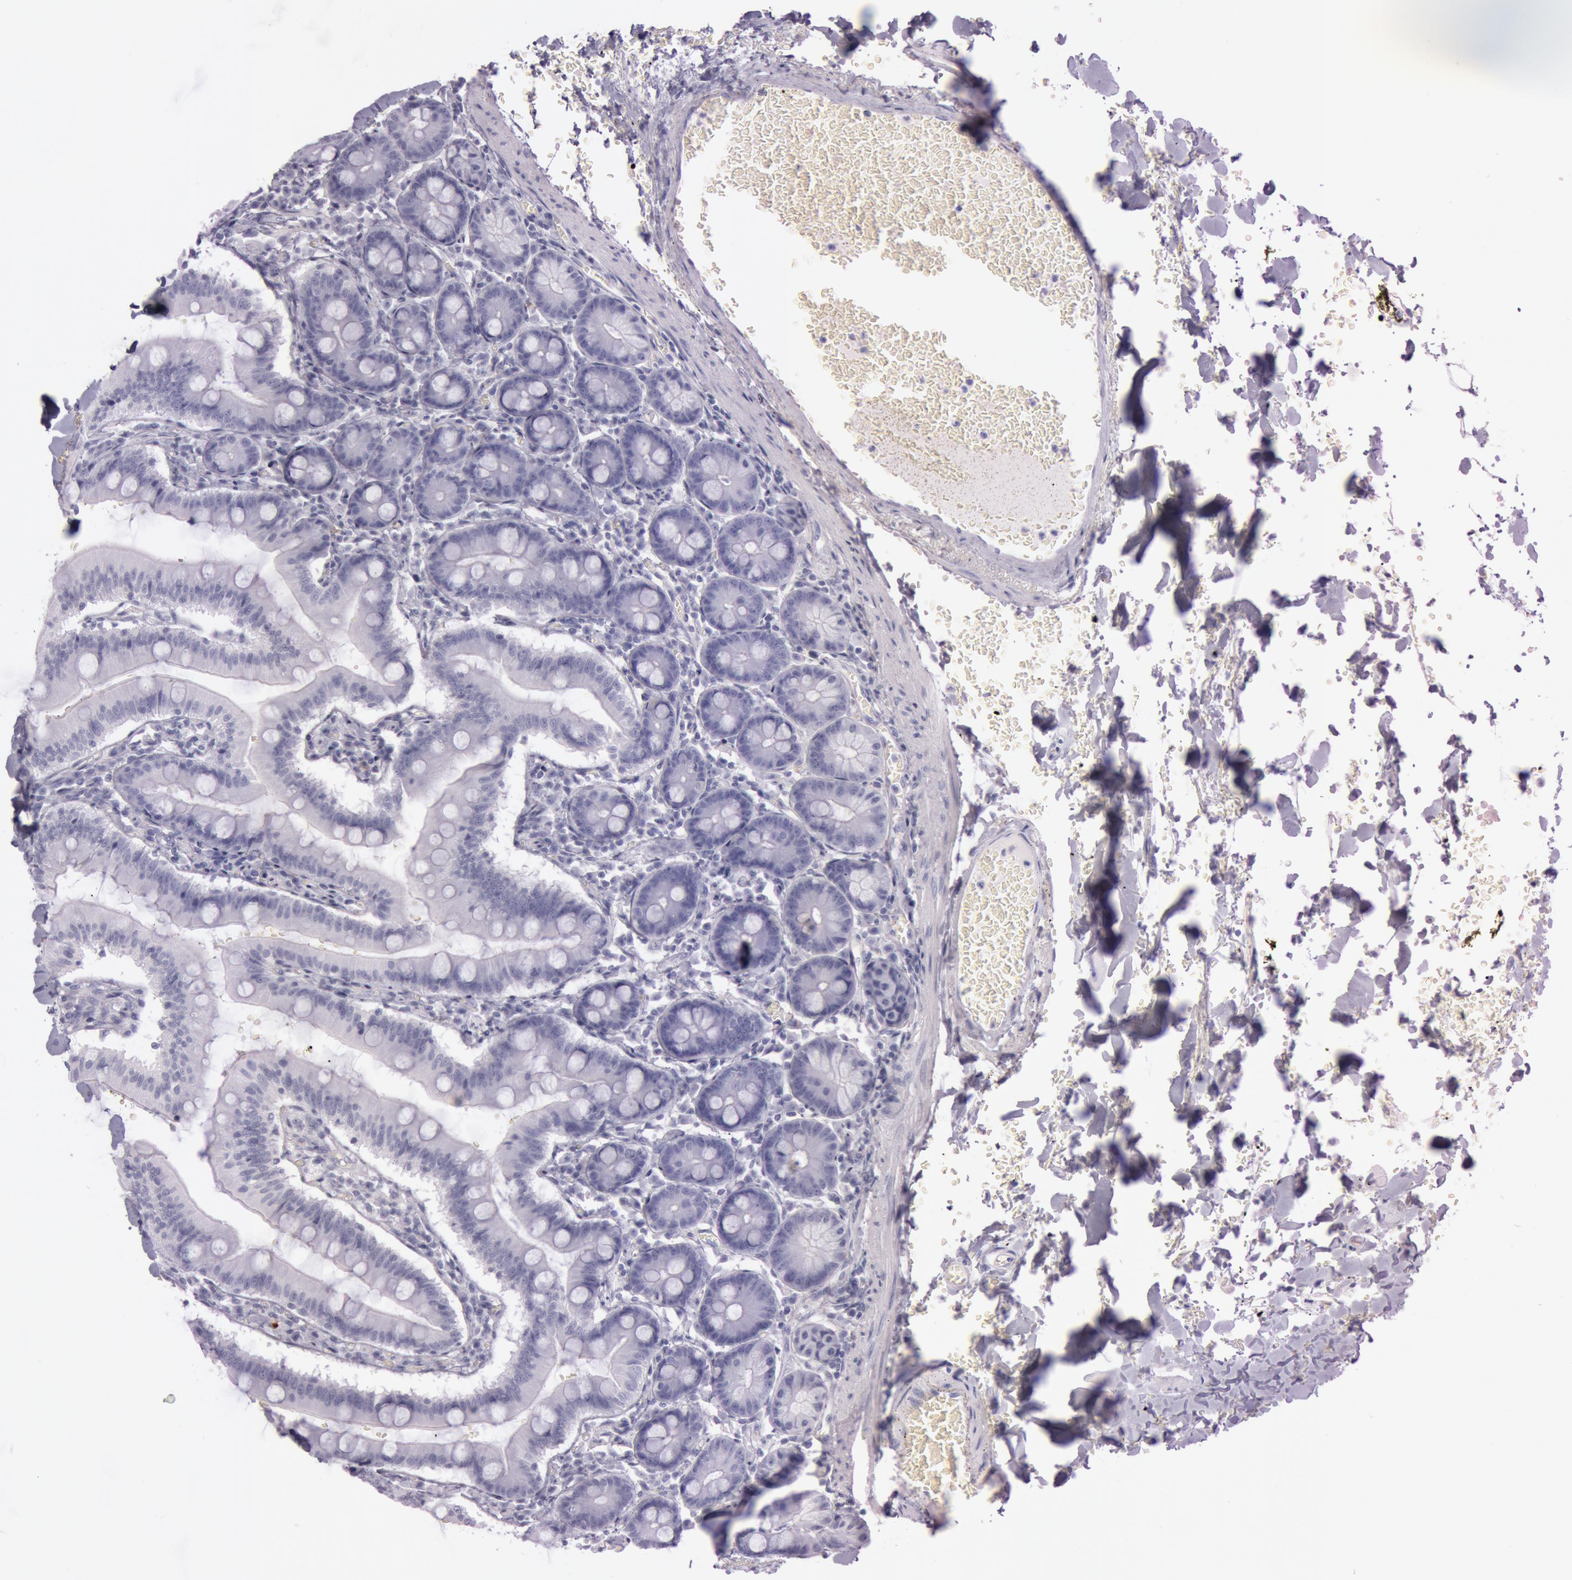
{"staining": {"intensity": "negative", "quantity": "none", "location": "none"}, "tissue": "small intestine", "cell_type": "Glandular cells", "image_type": "normal", "snomed": [{"axis": "morphology", "description": "Normal tissue, NOS"}, {"axis": "topography", "description": "Small intestine"}], "caption": "Image shows no significant protein staining in glandular cells of unremarkable small intestine.", "gene": "S100A7", "patient": {"sex": "male", "age": 71}}